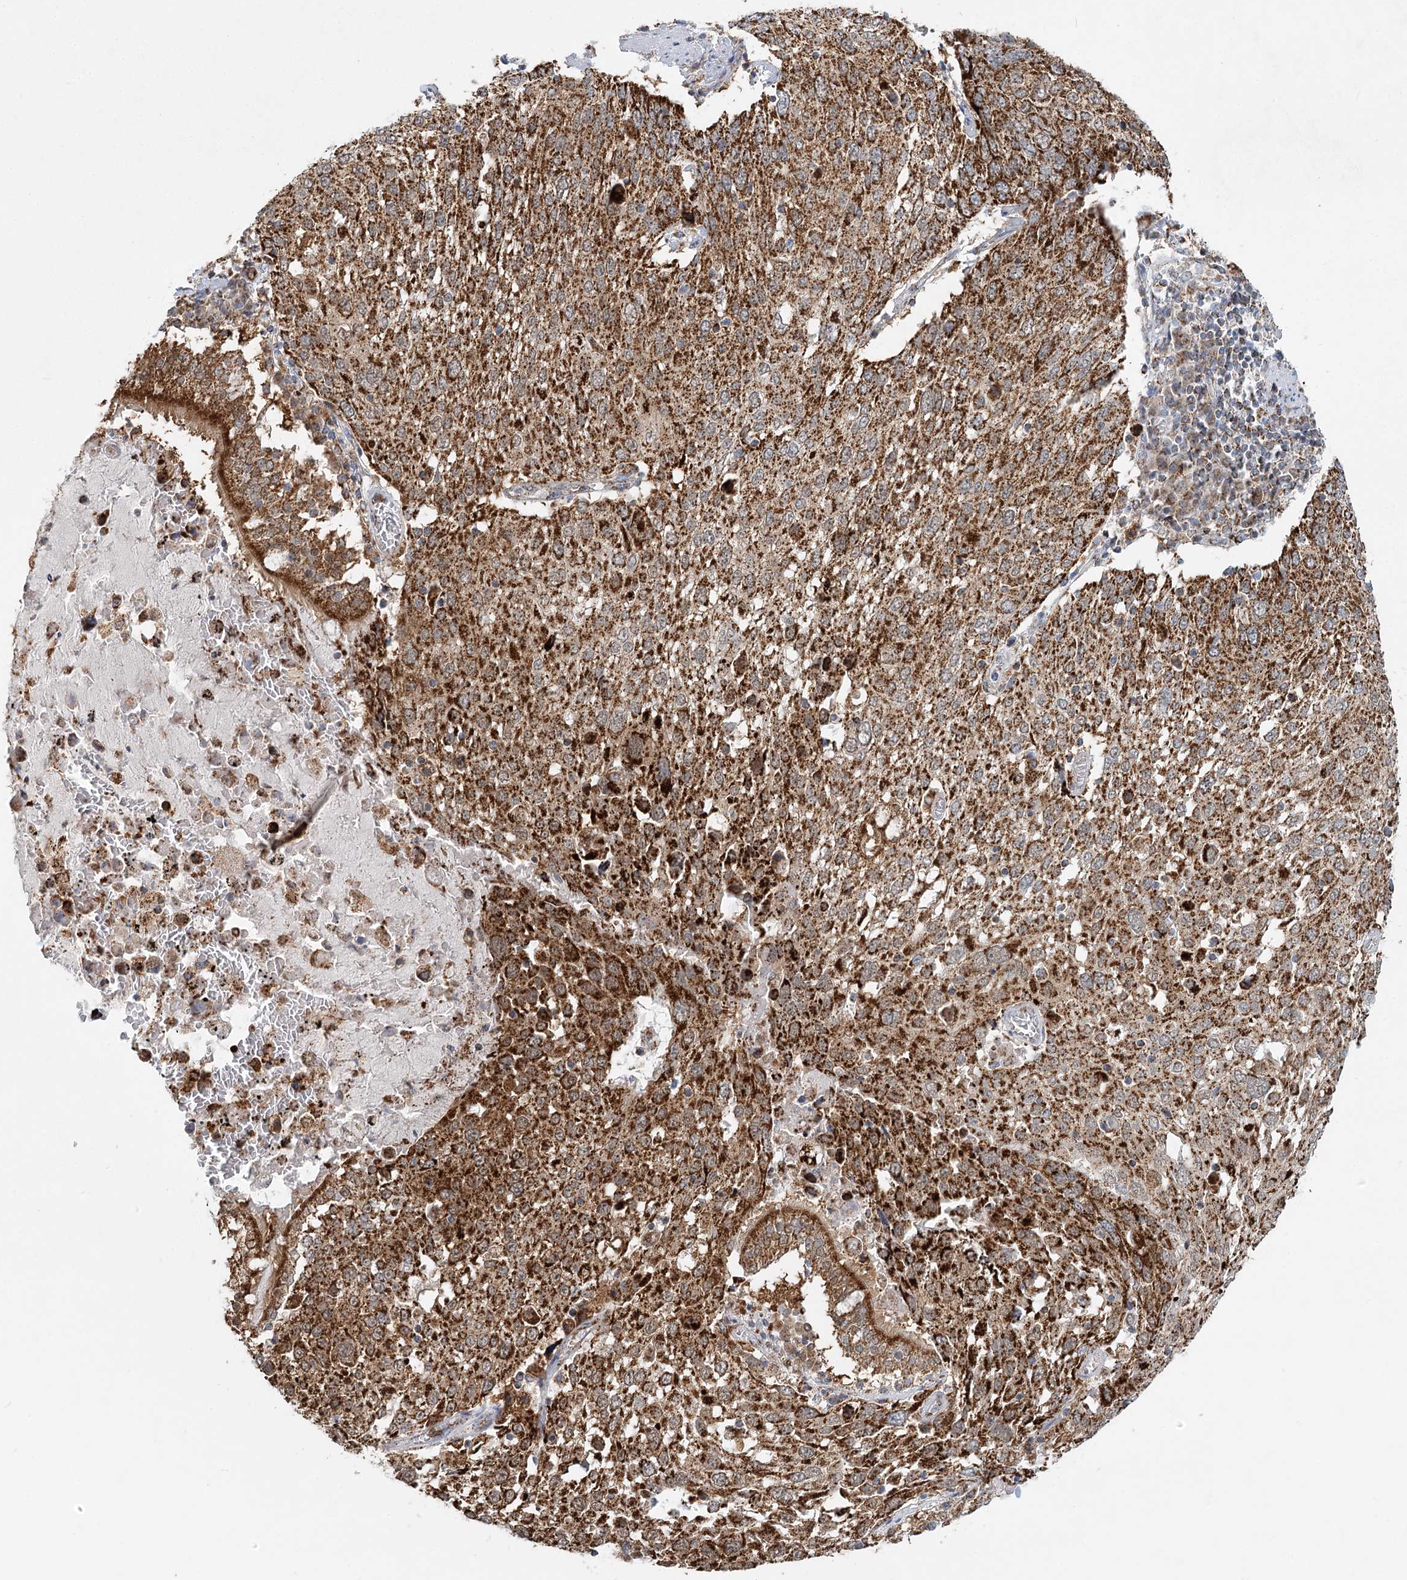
{"staining": {"intensity": "strong", "quantity": ">75%", "location": "cytoplasmic/membranous"}, "tissue": "lung cancer", "cell_type": "Tumor cells", "image_type": "cancer", "snomed": [{"axis": "morphology", "description": "Squamous cell carcinoma, NOS"}, {"axis": "topography", "description": "Lung"}], "caption": "Squamous cell carcinoma (lung) stained with a brown dye exhibits strong cytoplasmic/membranous positive expression in about >75% of tumor cells.", "gene": "TAS1R1", "patient": {"sex": "male", "age": 65}}